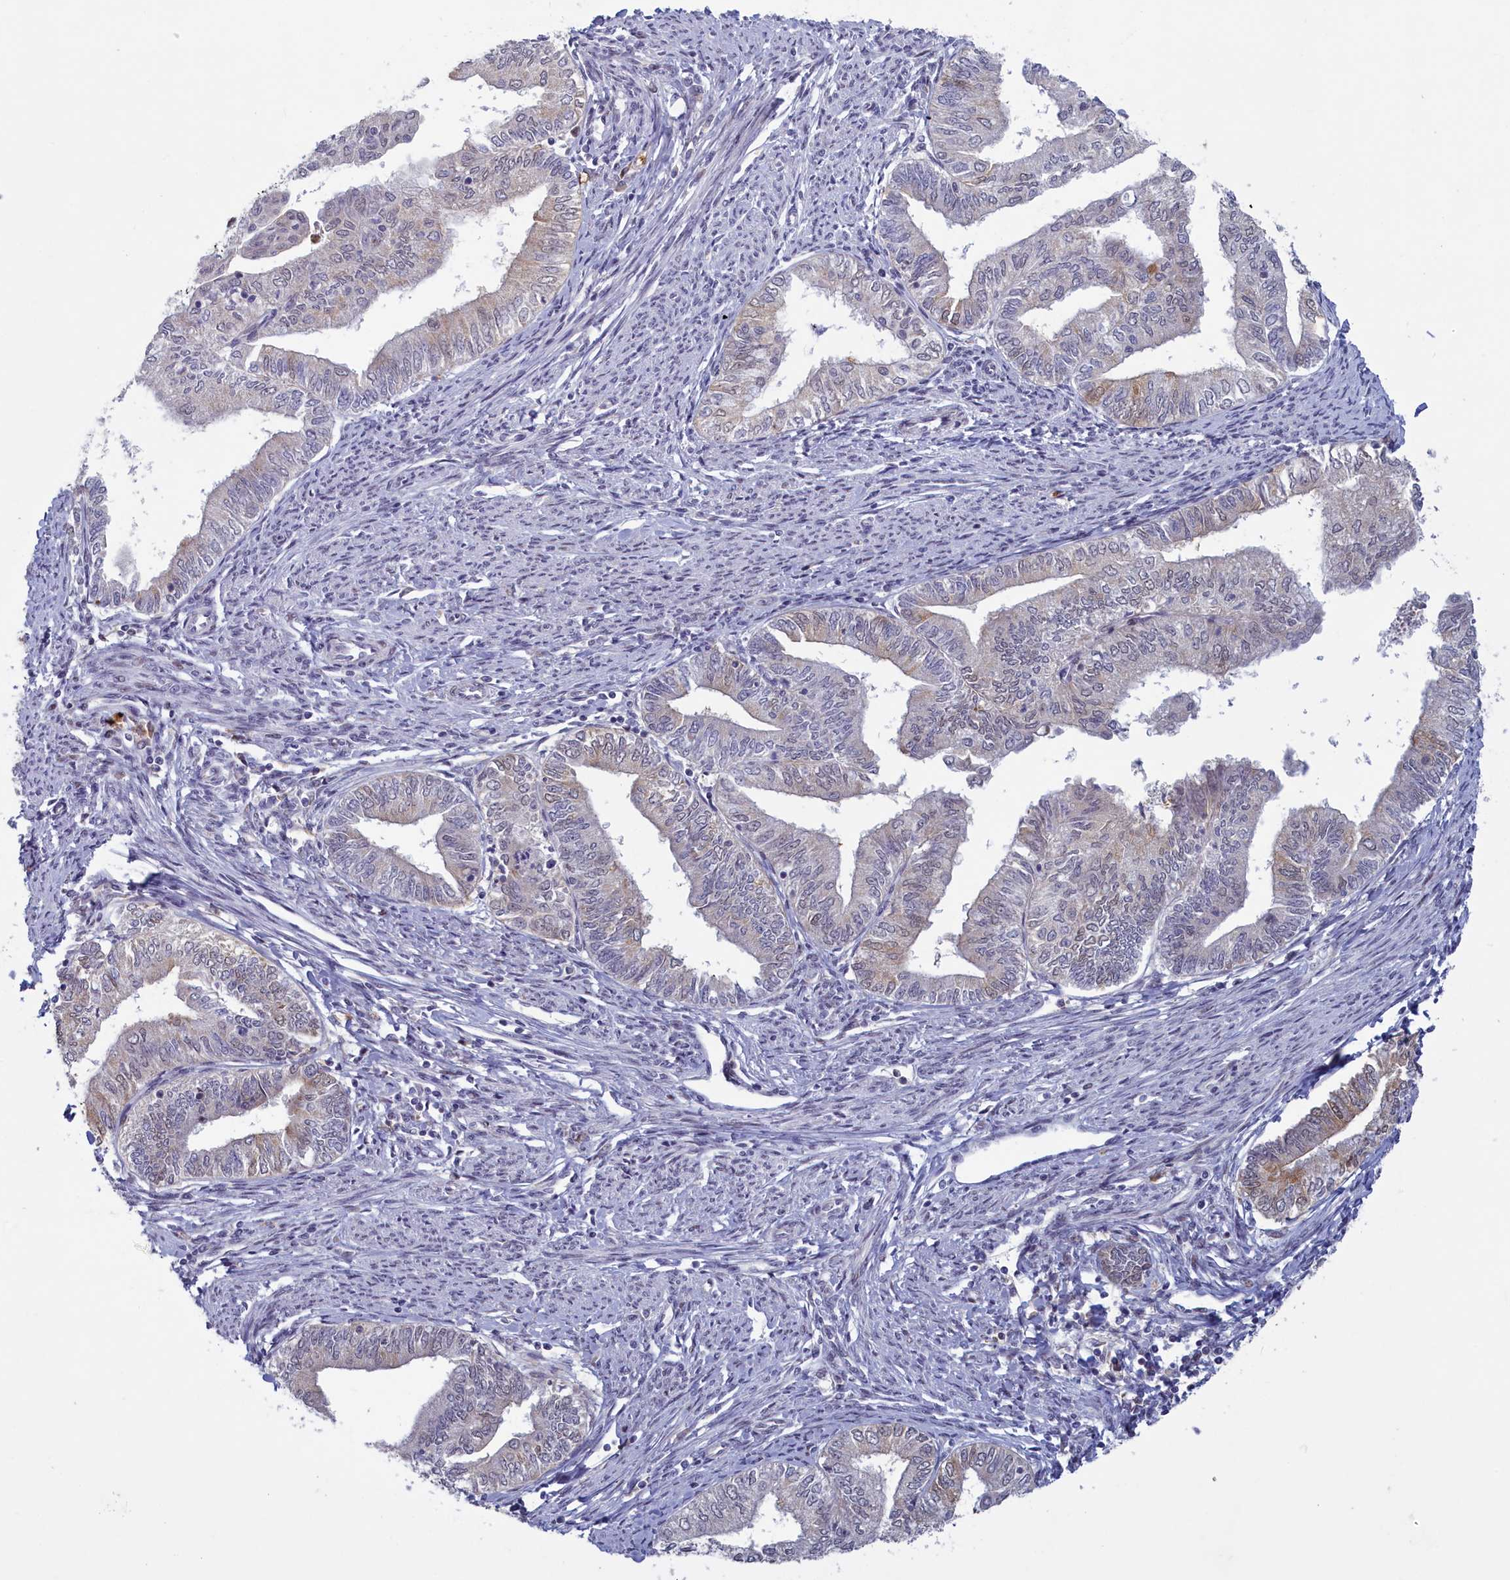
{"staining": {"intensity": "weak", "quantity": "<25%", "location": "cytoplasmic/membranous"}, "tissue": "endometrial cancer", "cell_type": "Tumor cells", "image_type": "cancer", "snomed": [{"axis": "morphology", "description": "Adenocarcinoma, NOS"}, {"axis": "topography", "description": "Endometrium"}], "caption": "Immunohistochemical staining of human adenocarcinoma (endometrial) reveals no significant positivity in tumor cells.", "gene": "ATF7IP2", "patient": {"sex": "female", "age": 66}}